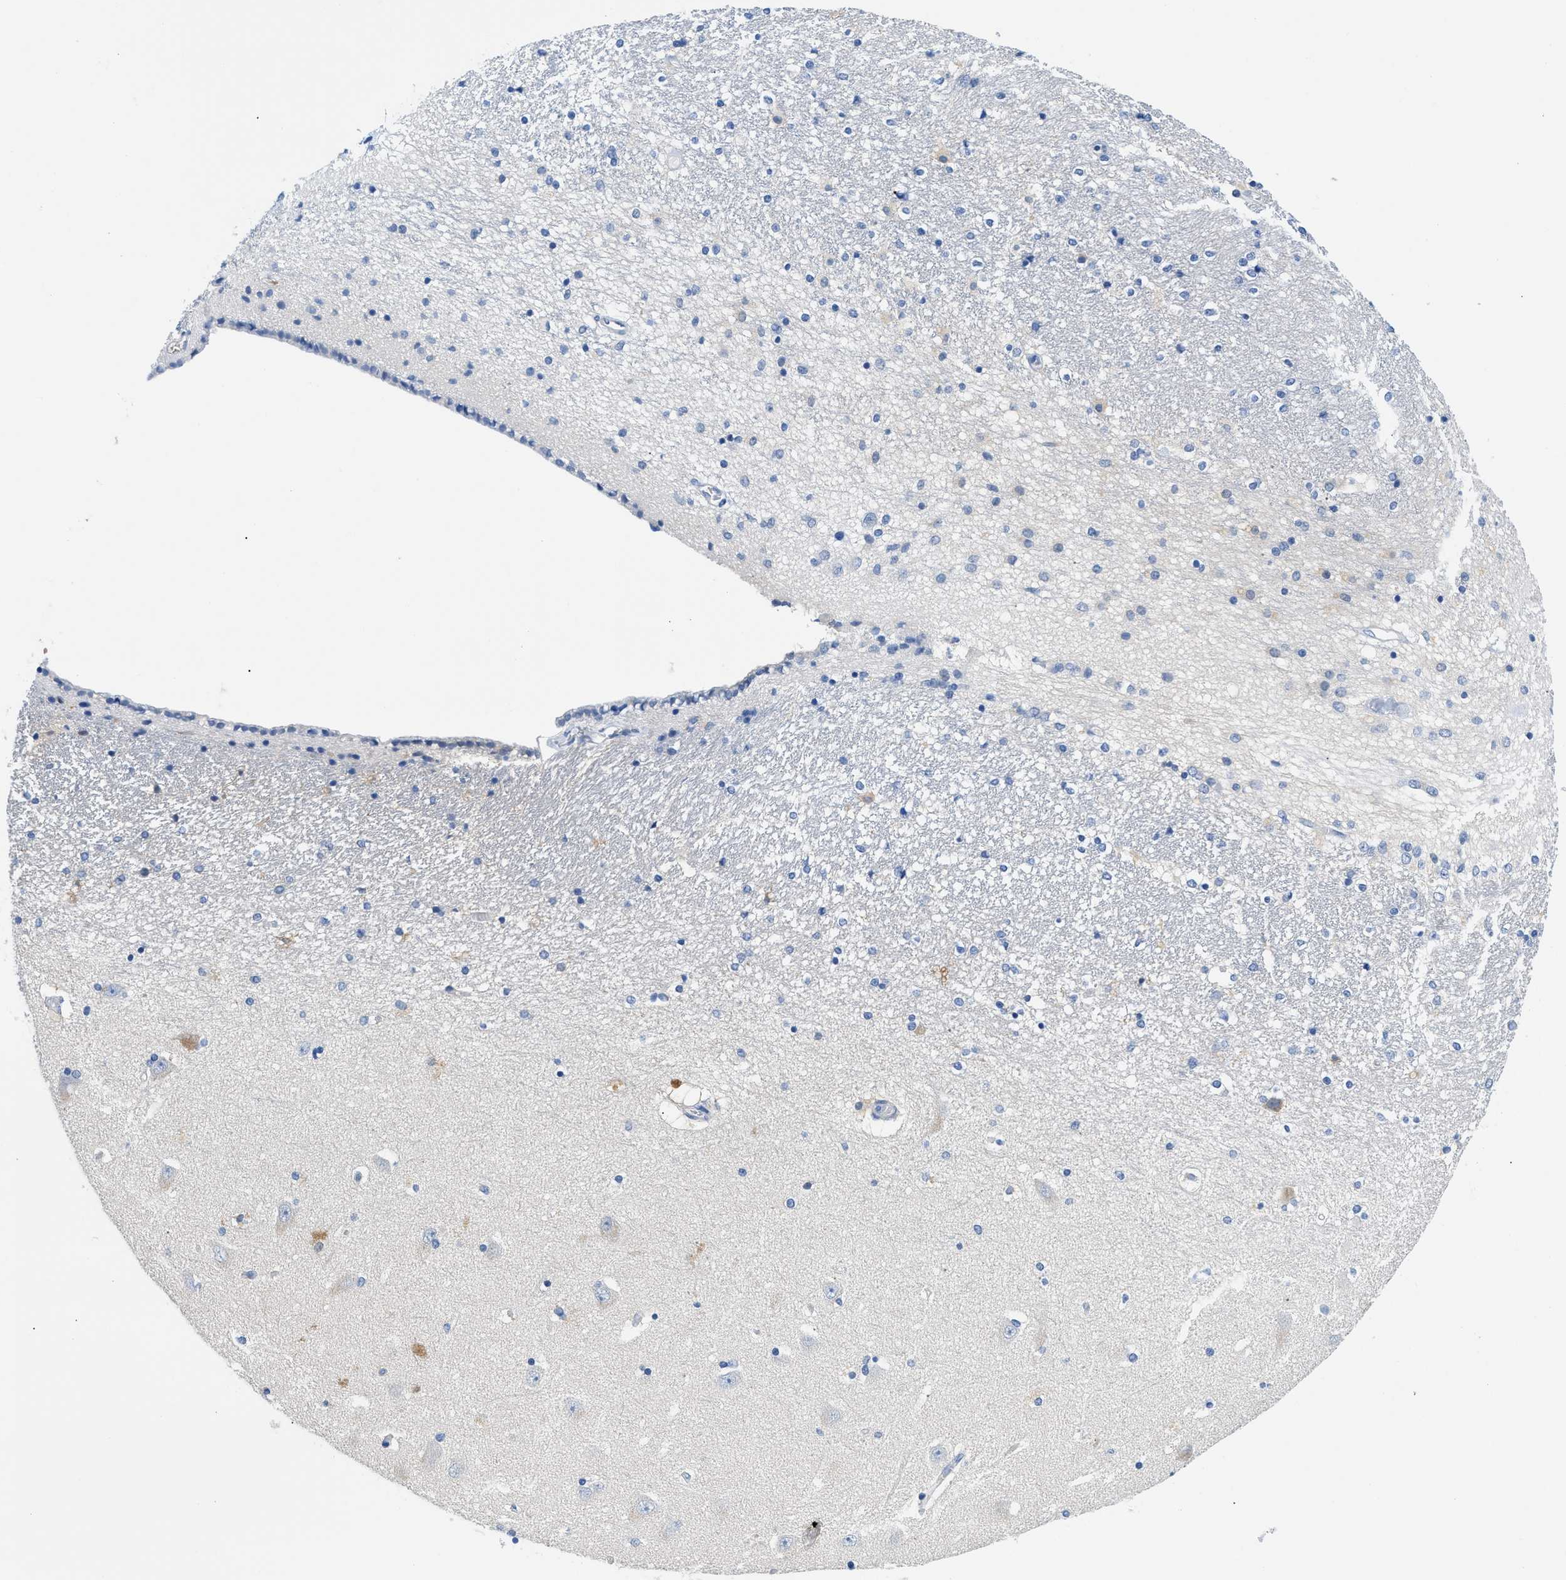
{"staining": {"intensity": "negative", "quantity": "none", "location": "none"}, "tissue": "hippocampus", "cell_type": "Glial cells", "image_type": "normal", "snomed": [{"axis": "morphology", "description": "Normal tissue, NOS"}, {"axis": "topography", "description": "Hippocampus"}], "caption": "This is an immunohistochemistry (IHC) image of unremarkable hippocampus. There is no expression in glial cells.", "gene": "BPGM", "patient": {"sex": "female", "age": 54}}